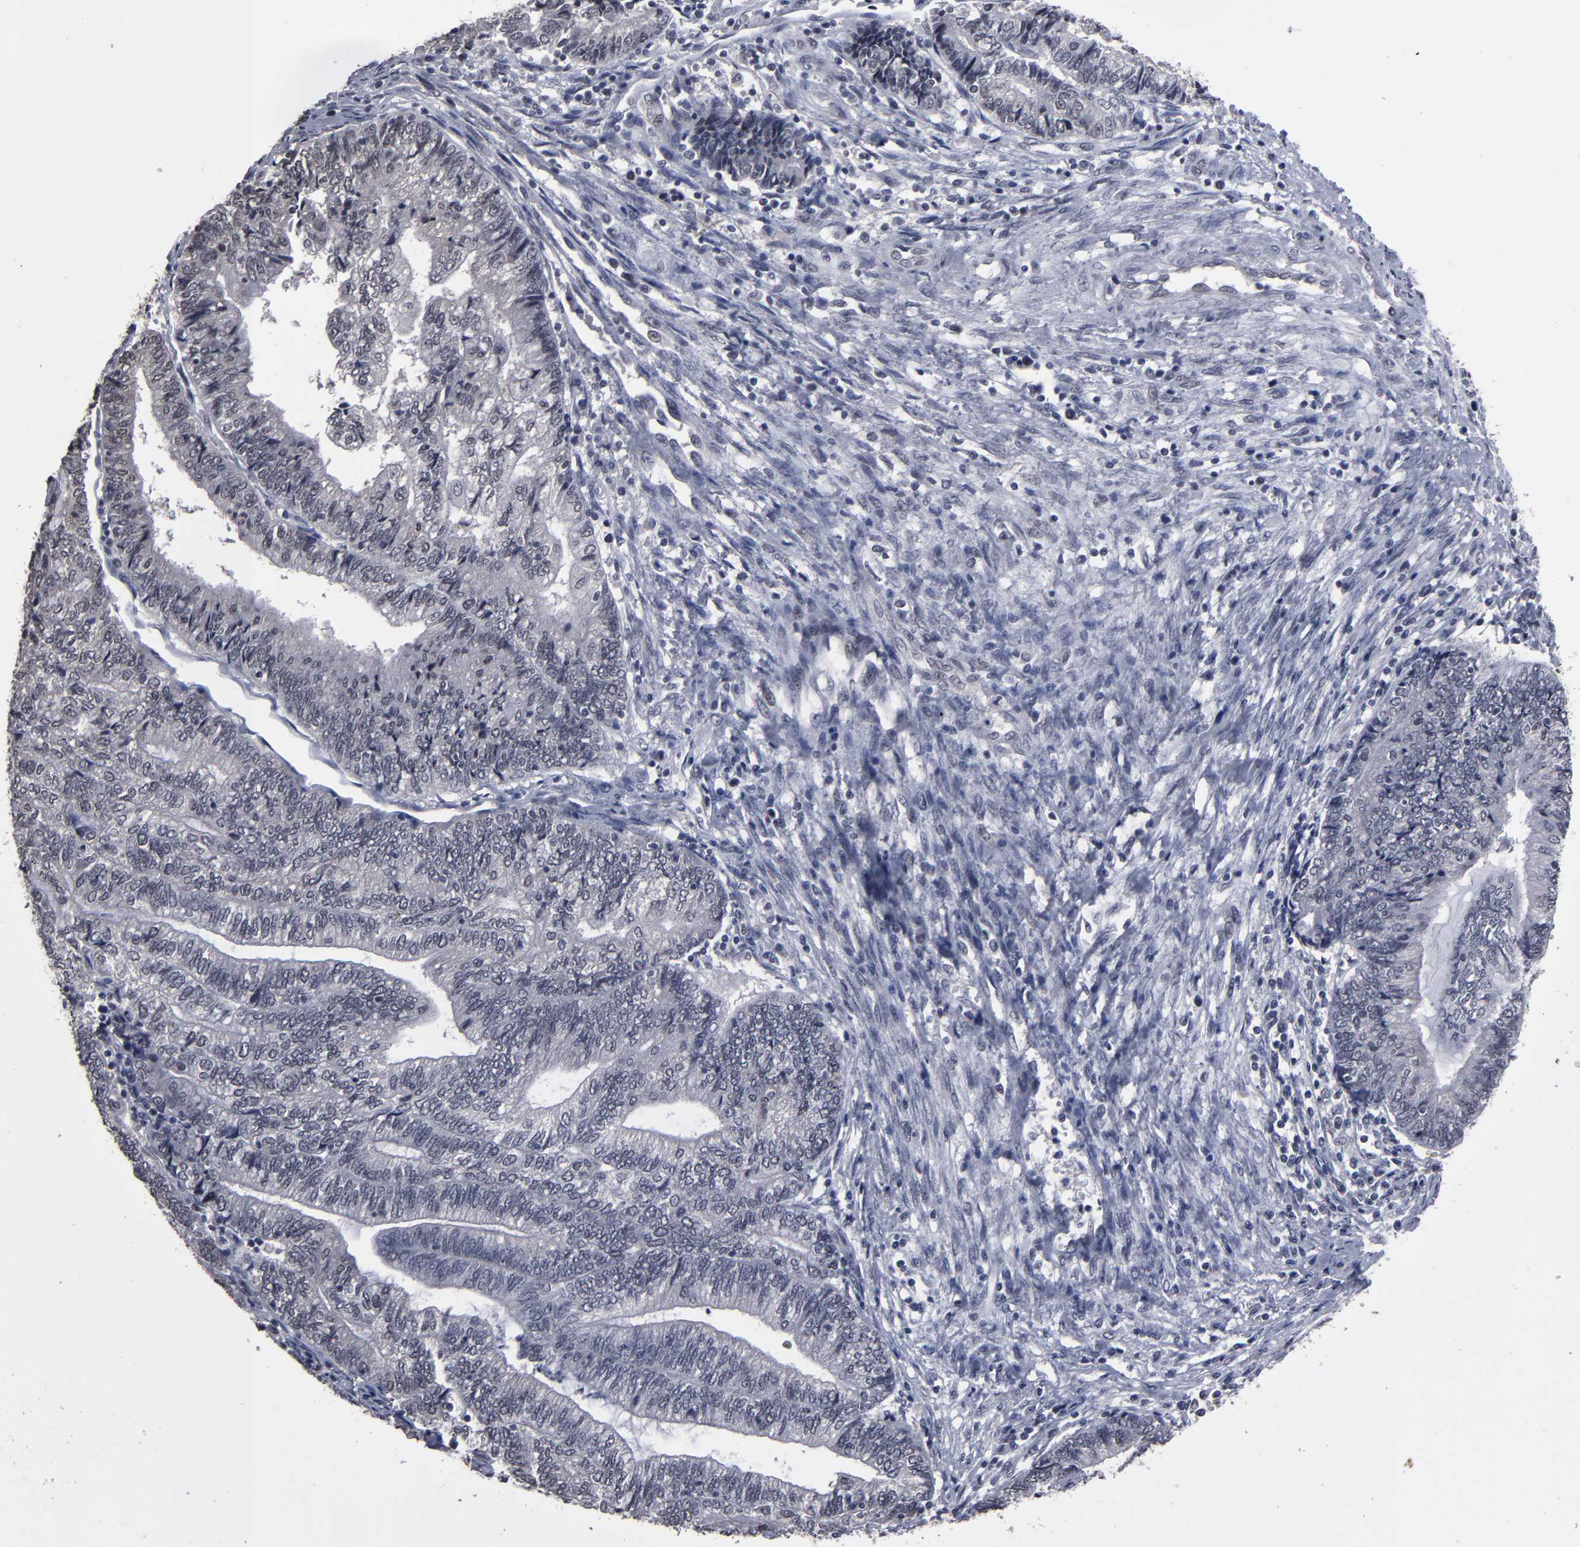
{"staining": {"intensity": "negative", "quantity": "none", "location": "none"}, "tissue": "endometrial cancer", "cell_type": "Tumor cells", "image_type": "cancer", "snomed": [{"axis": "morphology", "description": "Adenocarcinoma, NOS"}, {"axis": "topography", "description": "Uterus"}, {"axis": "topography", "description": "Endometrium"}], "caption": "IHC histopathology image of endometrial cancer stained for a protein (brown), which demonstrates no expression in tumor cells.", "gene": "SSRP1", "patient": {"sex": "female", "age": 70}}